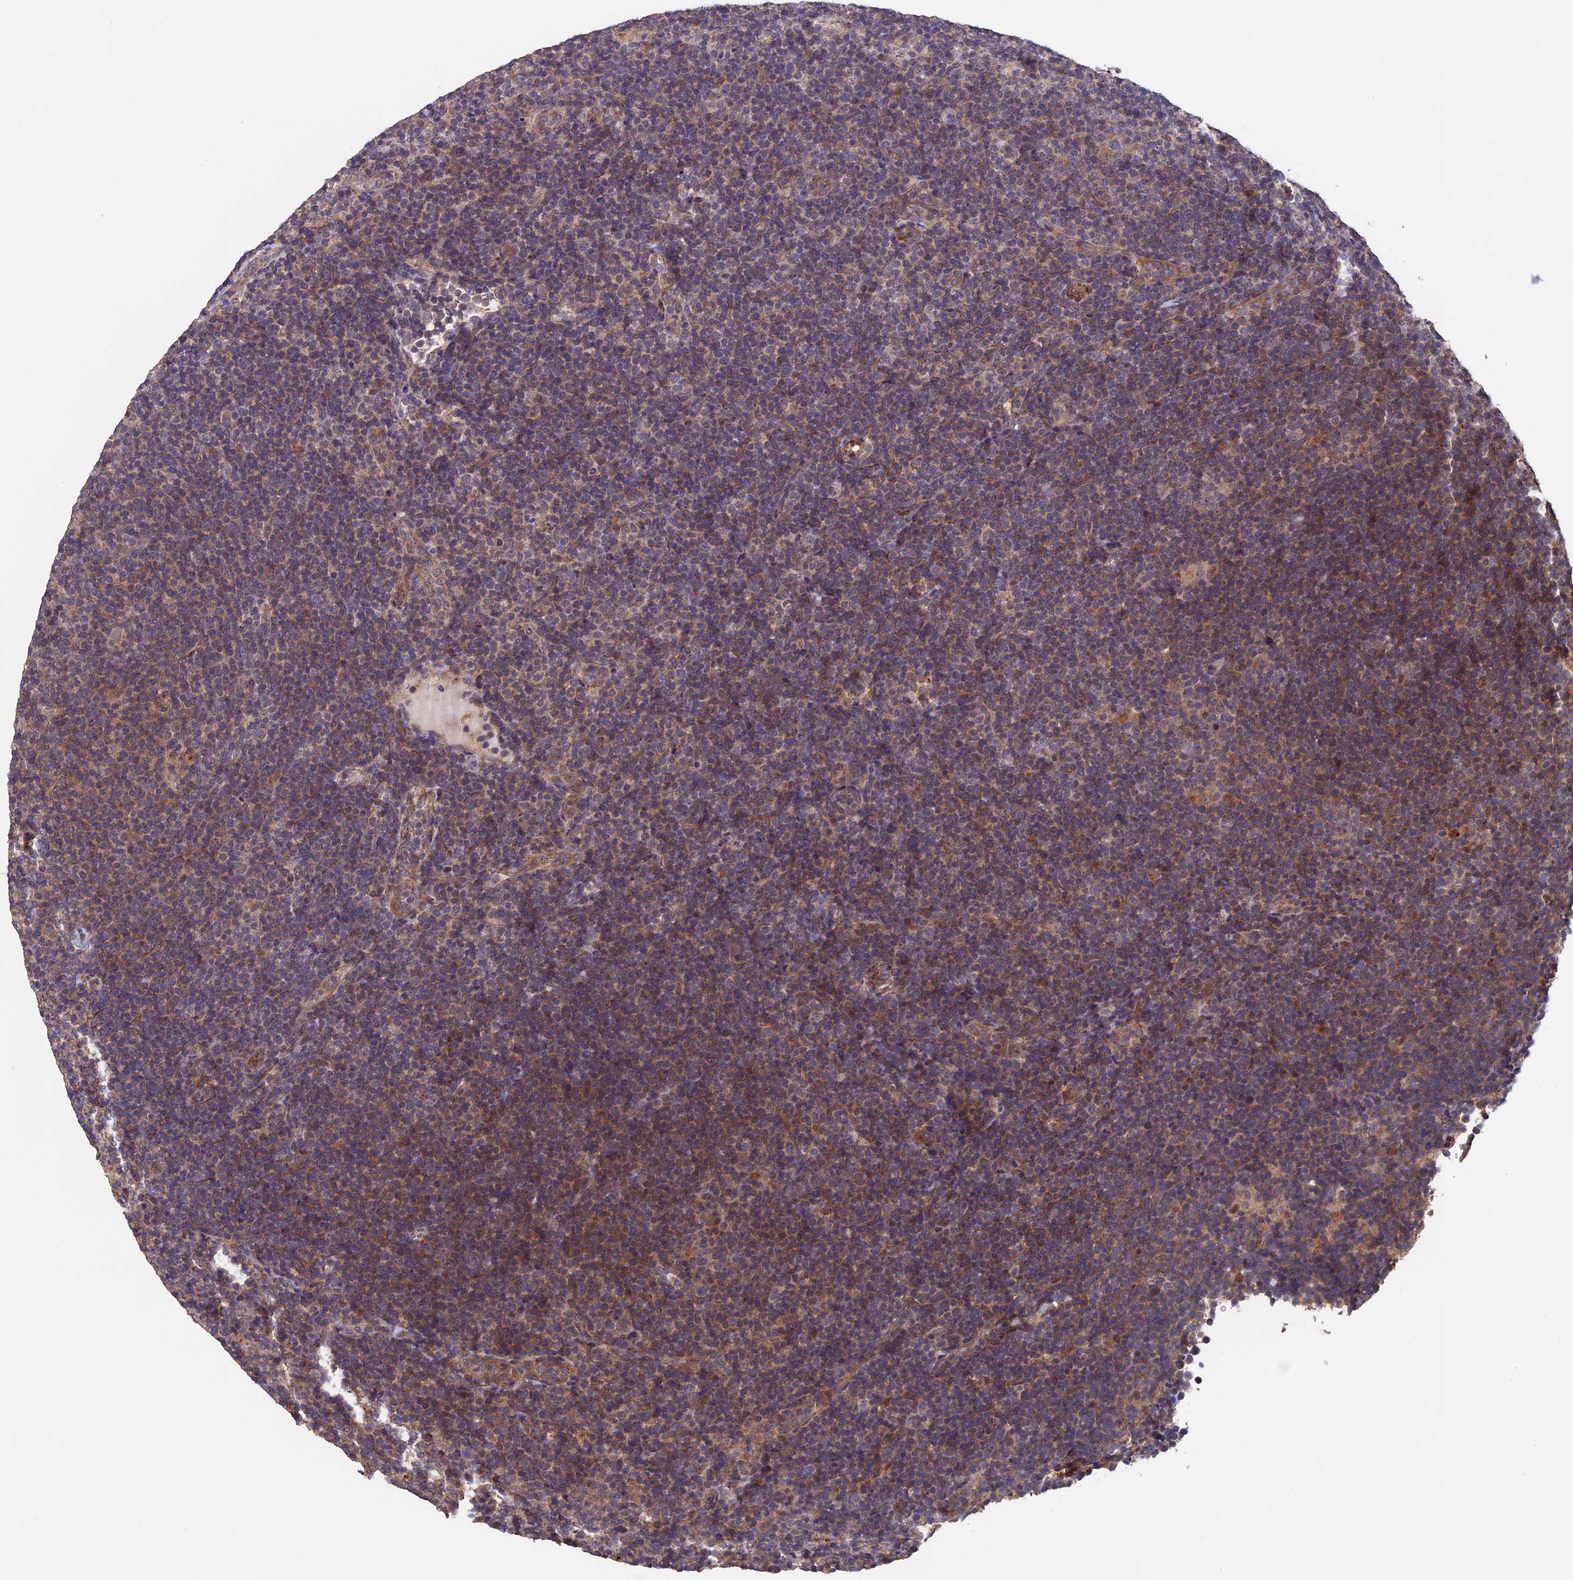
{"staining": {"intensity": "weak", "quantity": "25%-75%", "location": "cytoplasmic/membranous"}, "tissue": "lymphoma", "cell_type": "Tumor cells", "image_type": "cancer", "snomed": [{"axis": "morphology", "description": "Hodgkin's disease, NOS"}, {"axis": "topography", "description": "Lymph node"}], "caption": "Approximately 25%-75% of tumor cells in lymphoma display weak cytoplasmic/membranous protein expression as visualized by brown immunohistochemical staining.", "gene": "SLC9A5", "patient": {"sex": "female", "age": 57}}